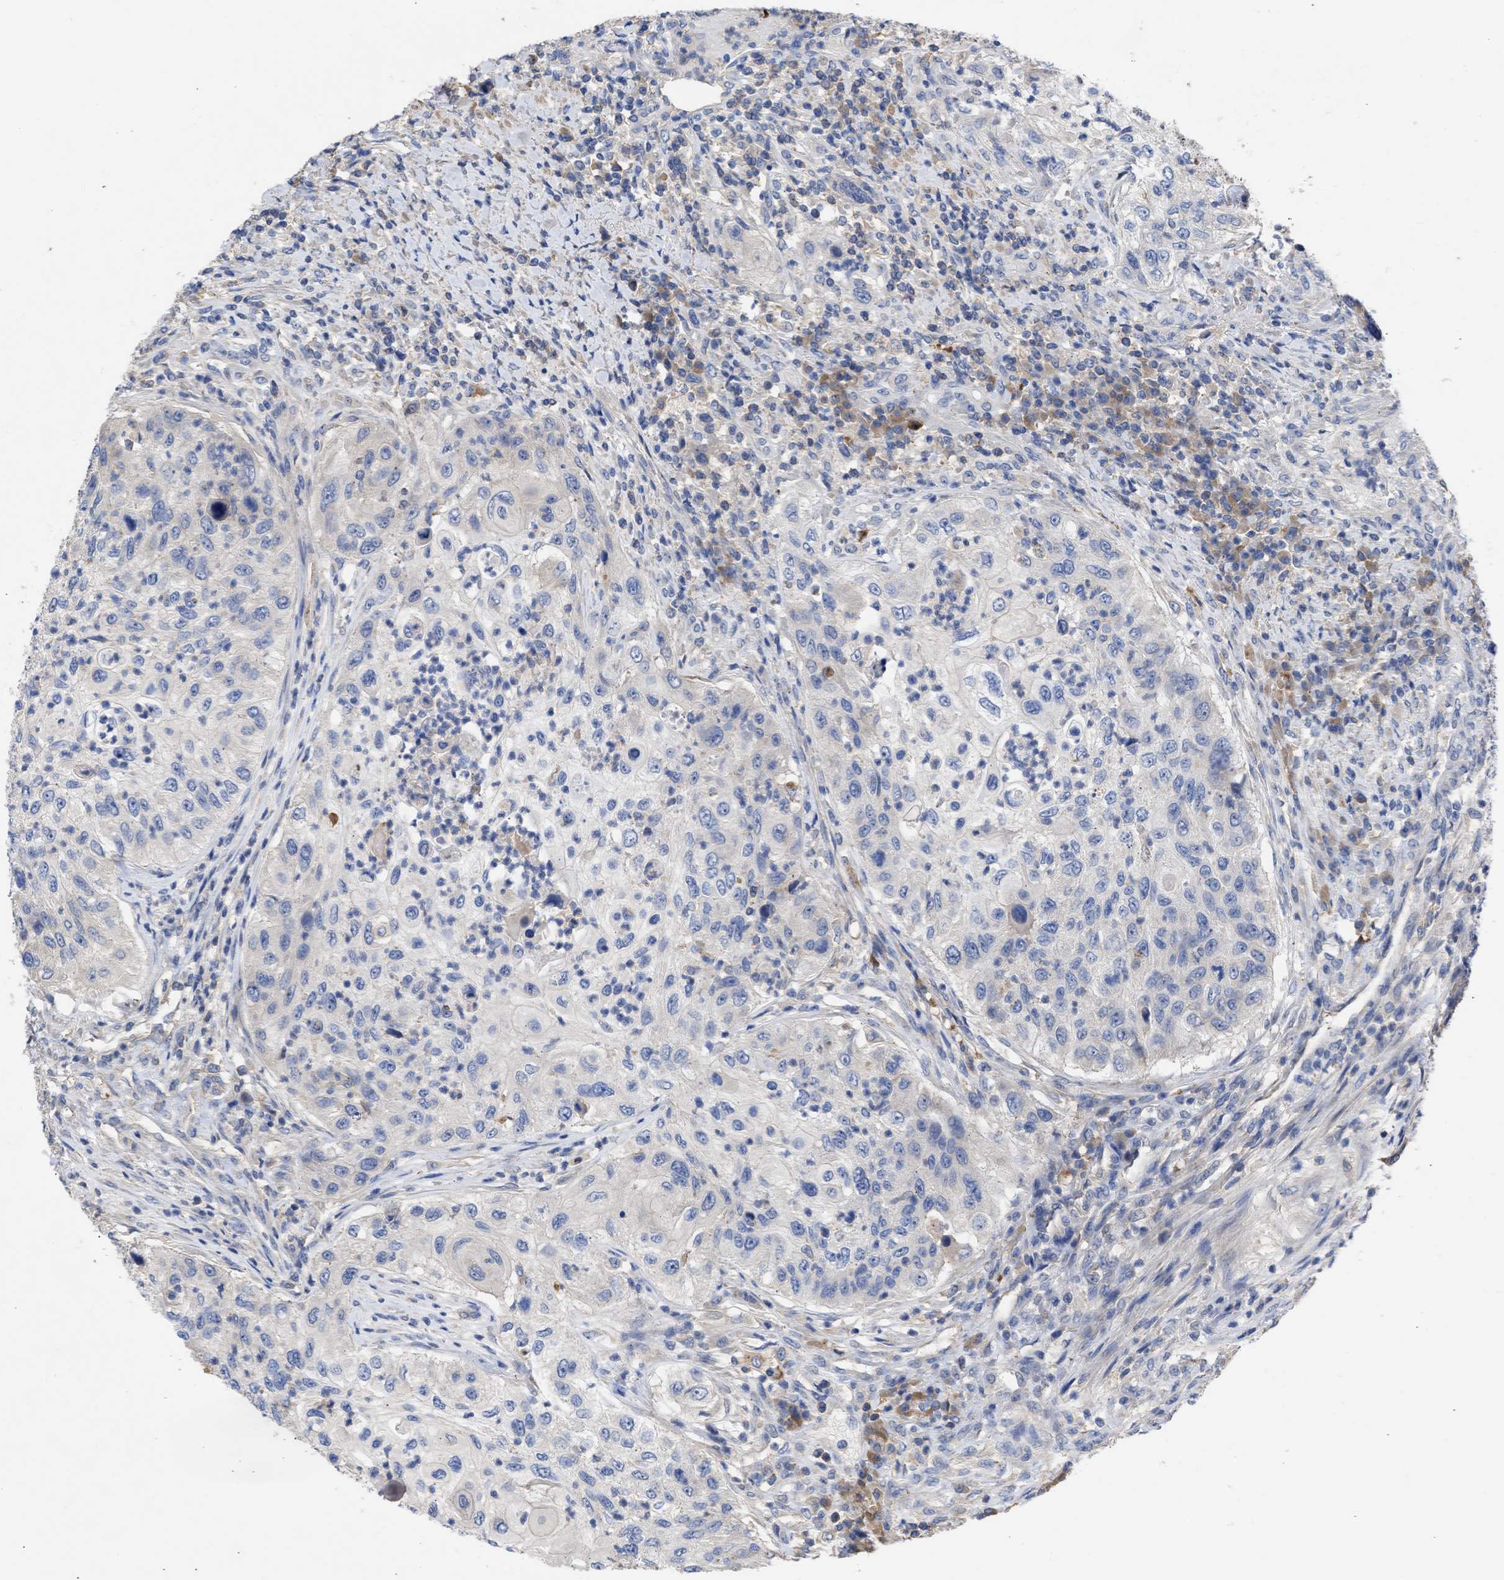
{"staining": {"intensity": "negative", "quantity": "none", "location": "none"}, "tissue": "urothelial cancer", "cell_type": "Tumor cells", "image_type": "cancer", "snomed": [{"axis": "morphology", "description": "Urothelial carcinoma, High grade"}, {"axis": "topography", "description": "Urinary bladder"}], "caption": "Tumor cells are negative for brown protein staining in urothelial cancer. (Immunohistochemistry (ihc), brightfield microscopy, high magnification).", "gene": "ARHGEF4", "patient": {"sex": "female", "age": 60}}